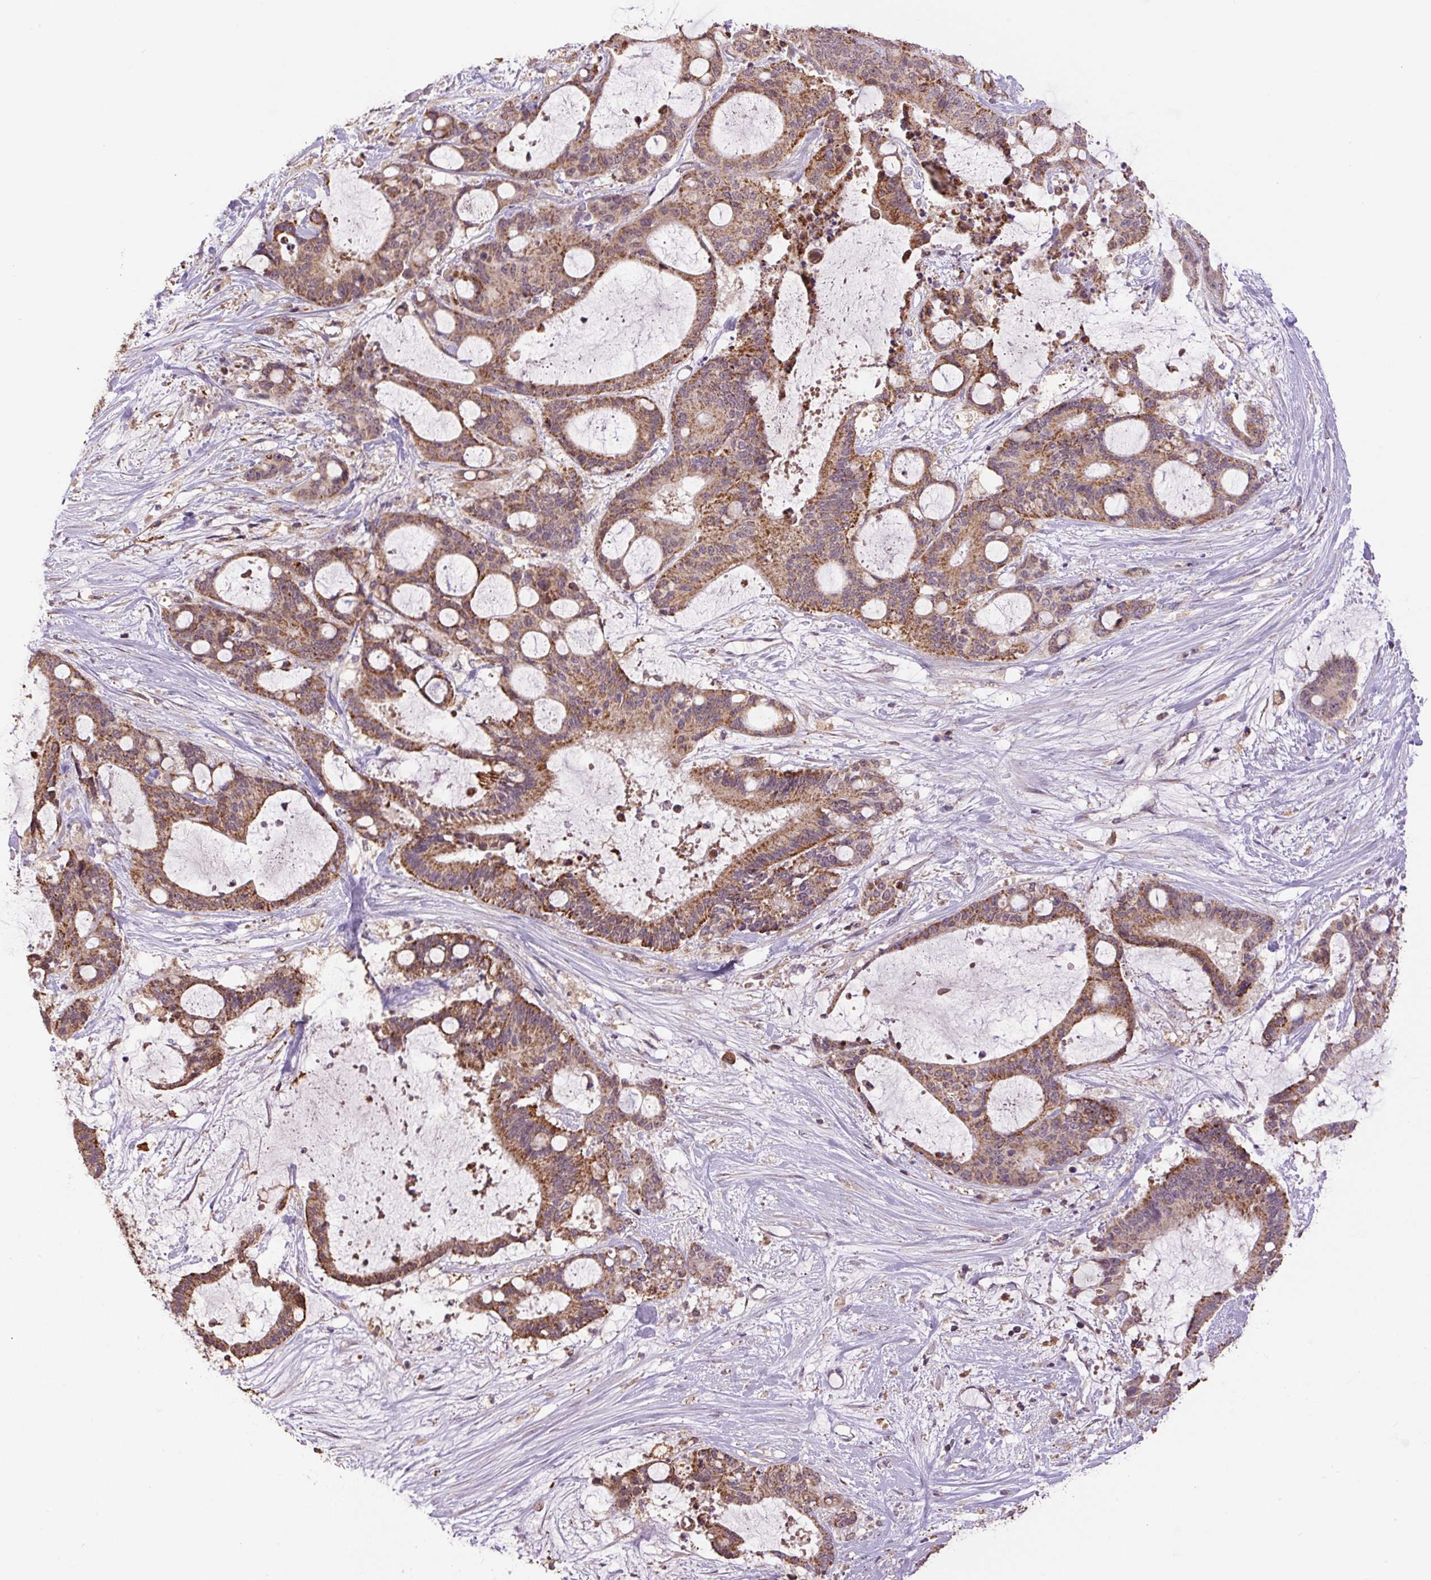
{"staining": {"intensity": "moderate", "quantity": ">75%", "location": "cytoplasmic/membranous"}, "tissue": "liver cancer", "cell_type": "Tumor cells", "image_type": "cancer", "snomed": [{"axis": "morphology", "description": "Normal tissue, NOS"}, {"axis": "morphology", "description": "Cholangiocarcinoma"}, {"axis": "topography", "description": "Liver"}, {"axis": "topography", "description": "Peripheral nerve tissue"}], "caption": "Immunohistochemistry (DAB) staining of cholangiocarcinoma (liver) reveals moderate cytoplasmic/membranous protein positivity in approximately >75% of tumor cells.", "gene": "SGF29", "patient": {"sex": "female", "age": 73}}